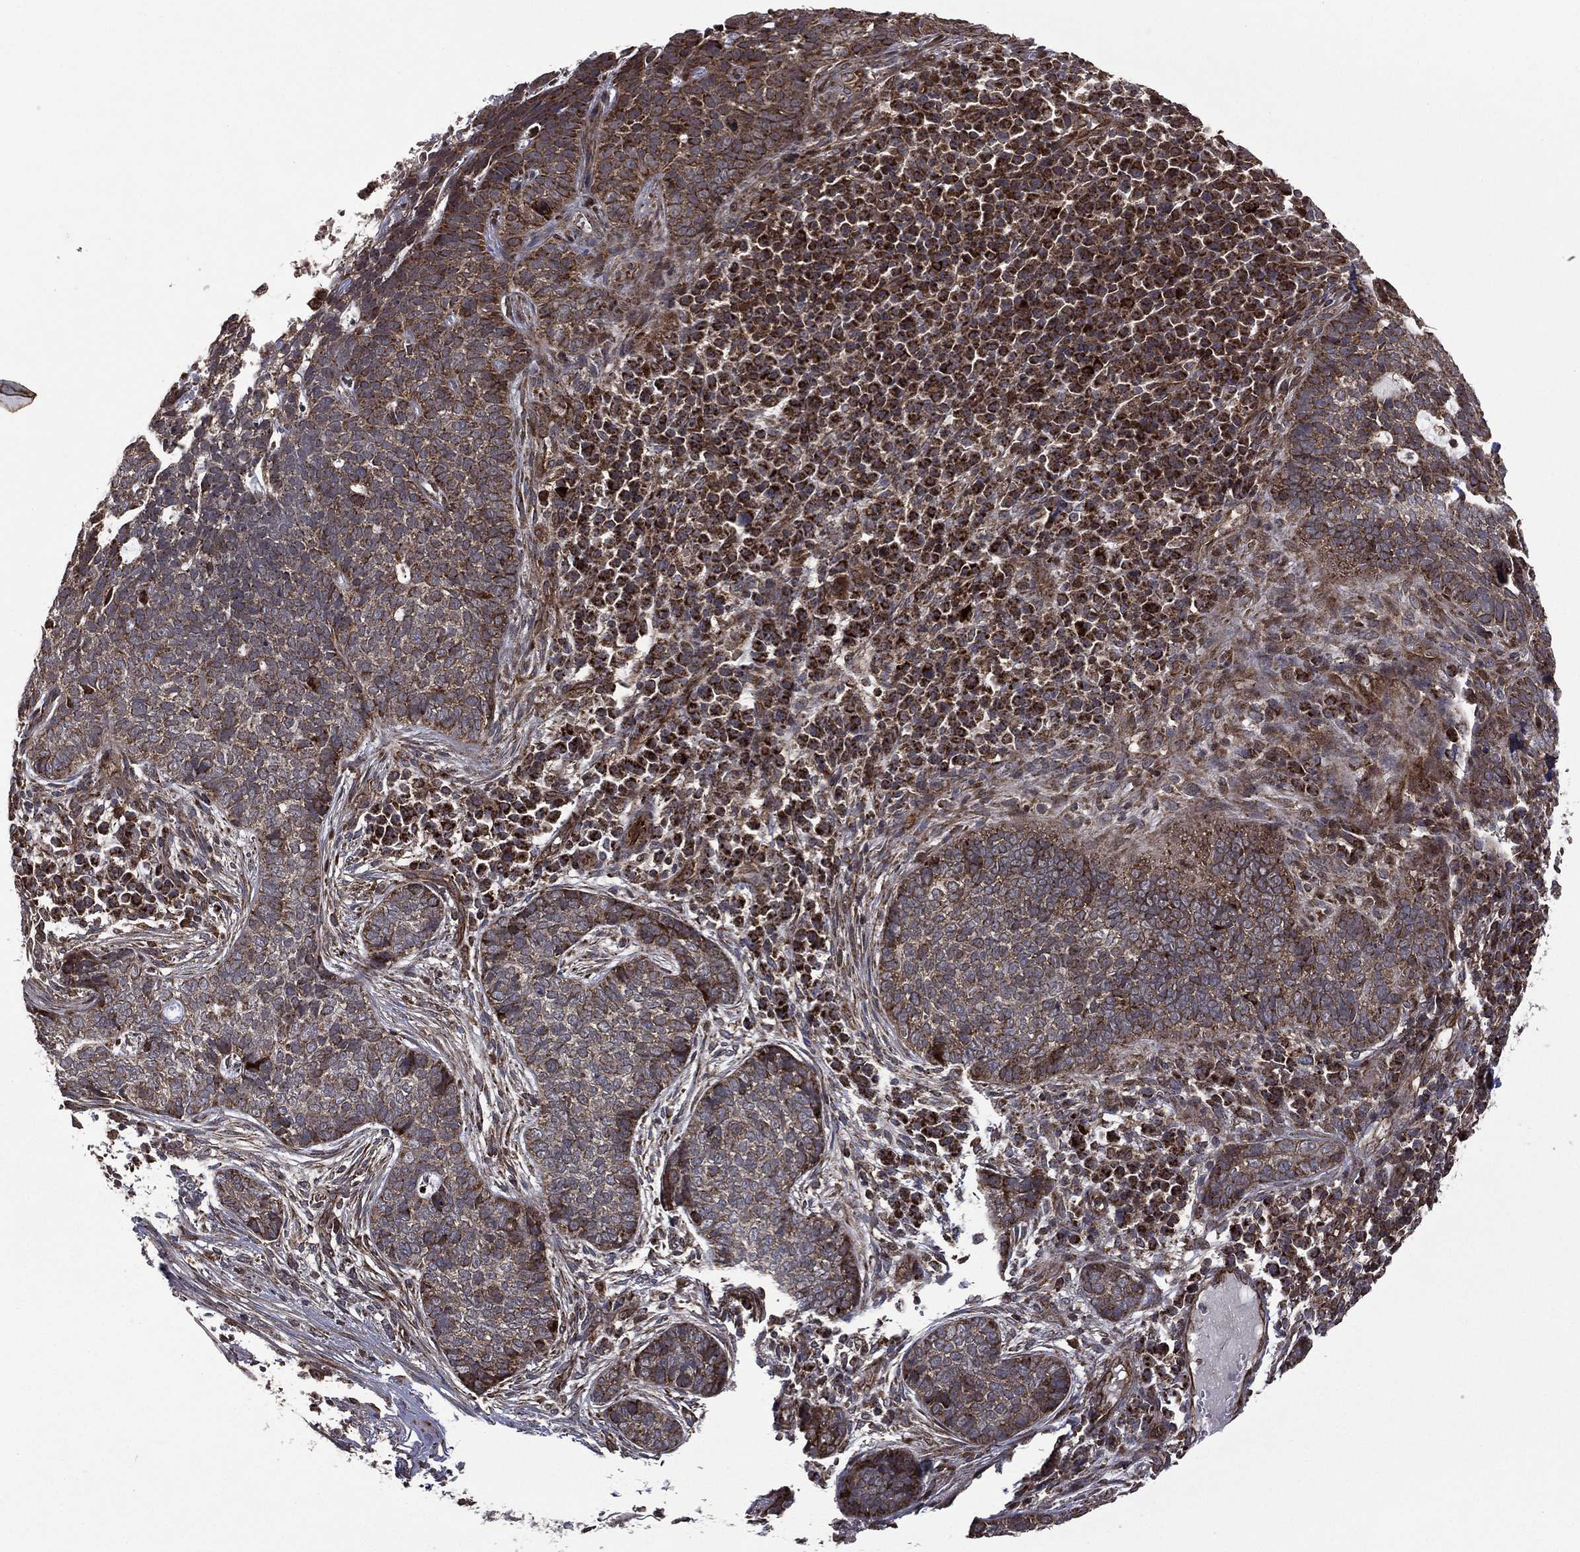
{"staining": {"intensity": "strong", "quantity": "25%-75%", "location": "cytoplasmic/membranous"}, "tissue": "skin cancer", "cell_type": "Tumor cells", "image_type": "cancer", "snomed": [{"axis": "morphology", "description": "Basal cell carcinoma"}, {"axis": "topography", "description": "Skin"}], "caption": "Basal cell carcinoma (skin) stained for a protein (brown) demonstrates strong cytoplasmic/membranous positive expression in approximately 25%-75% of tumor cells.", "gene": "GIMAP6", "patient": {"sex": "female", "age": 69}}